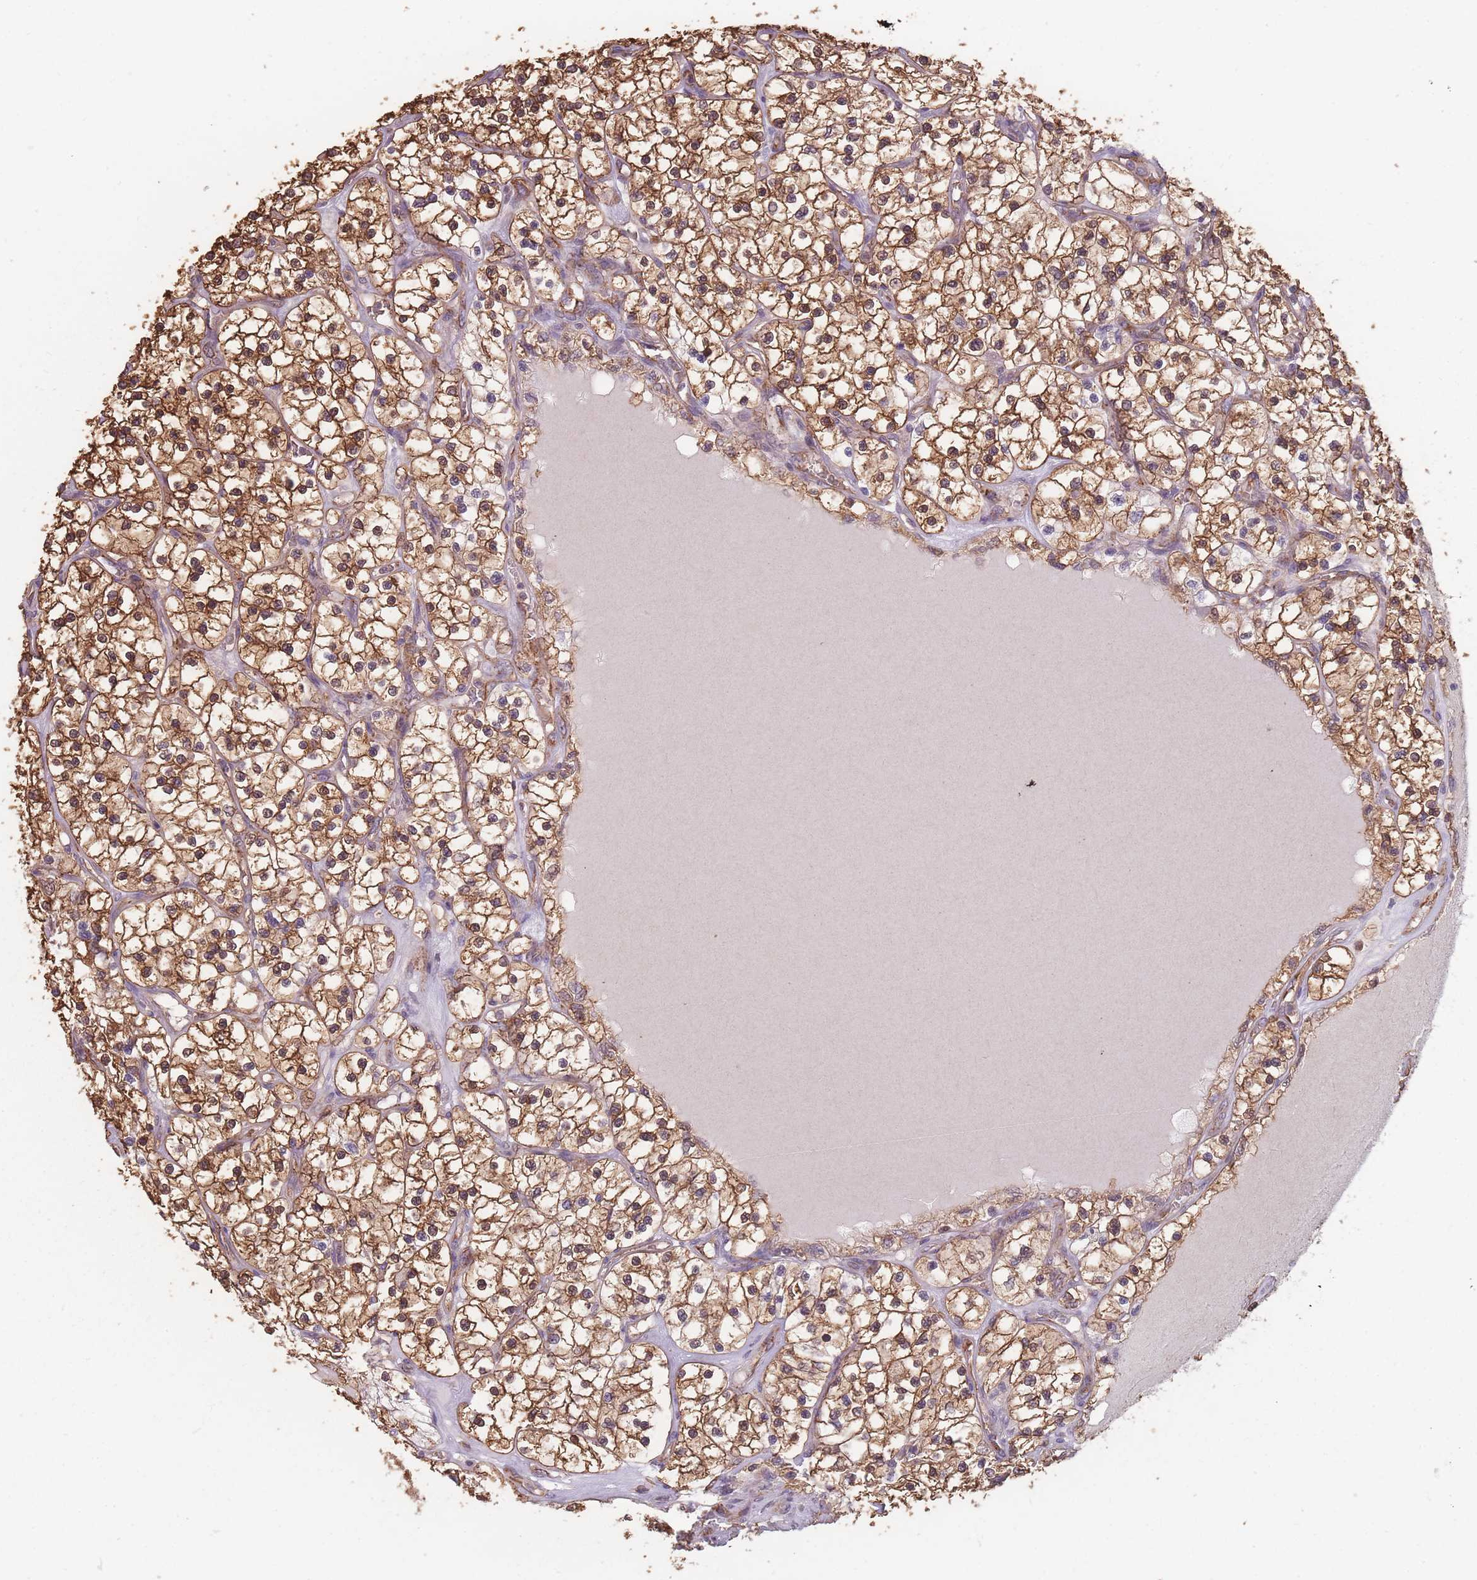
{"staining": {"intensity": "moderate", "quantity": ">75%", "location": "cytoplasmic/membranous,nuclear"}, "tissue": "renal cancer", "cell_type": "Tumor cells", "image_type": "cancer", "snomed": [{"axis": "morphology", "description": "Adenocarcinoma, NOS"}, {"axis": "topography", "description": "Kidney"}], "caption": "Renal cancer (adenocarcinoma) stained with immunohistochemistry (IHC) reveals moderate cytoplasmic/membranous and nuclear staining in approximately >75% of tumor cells.", "gene": "SANBR", "patient": {"sex": "female", "age": 69}}